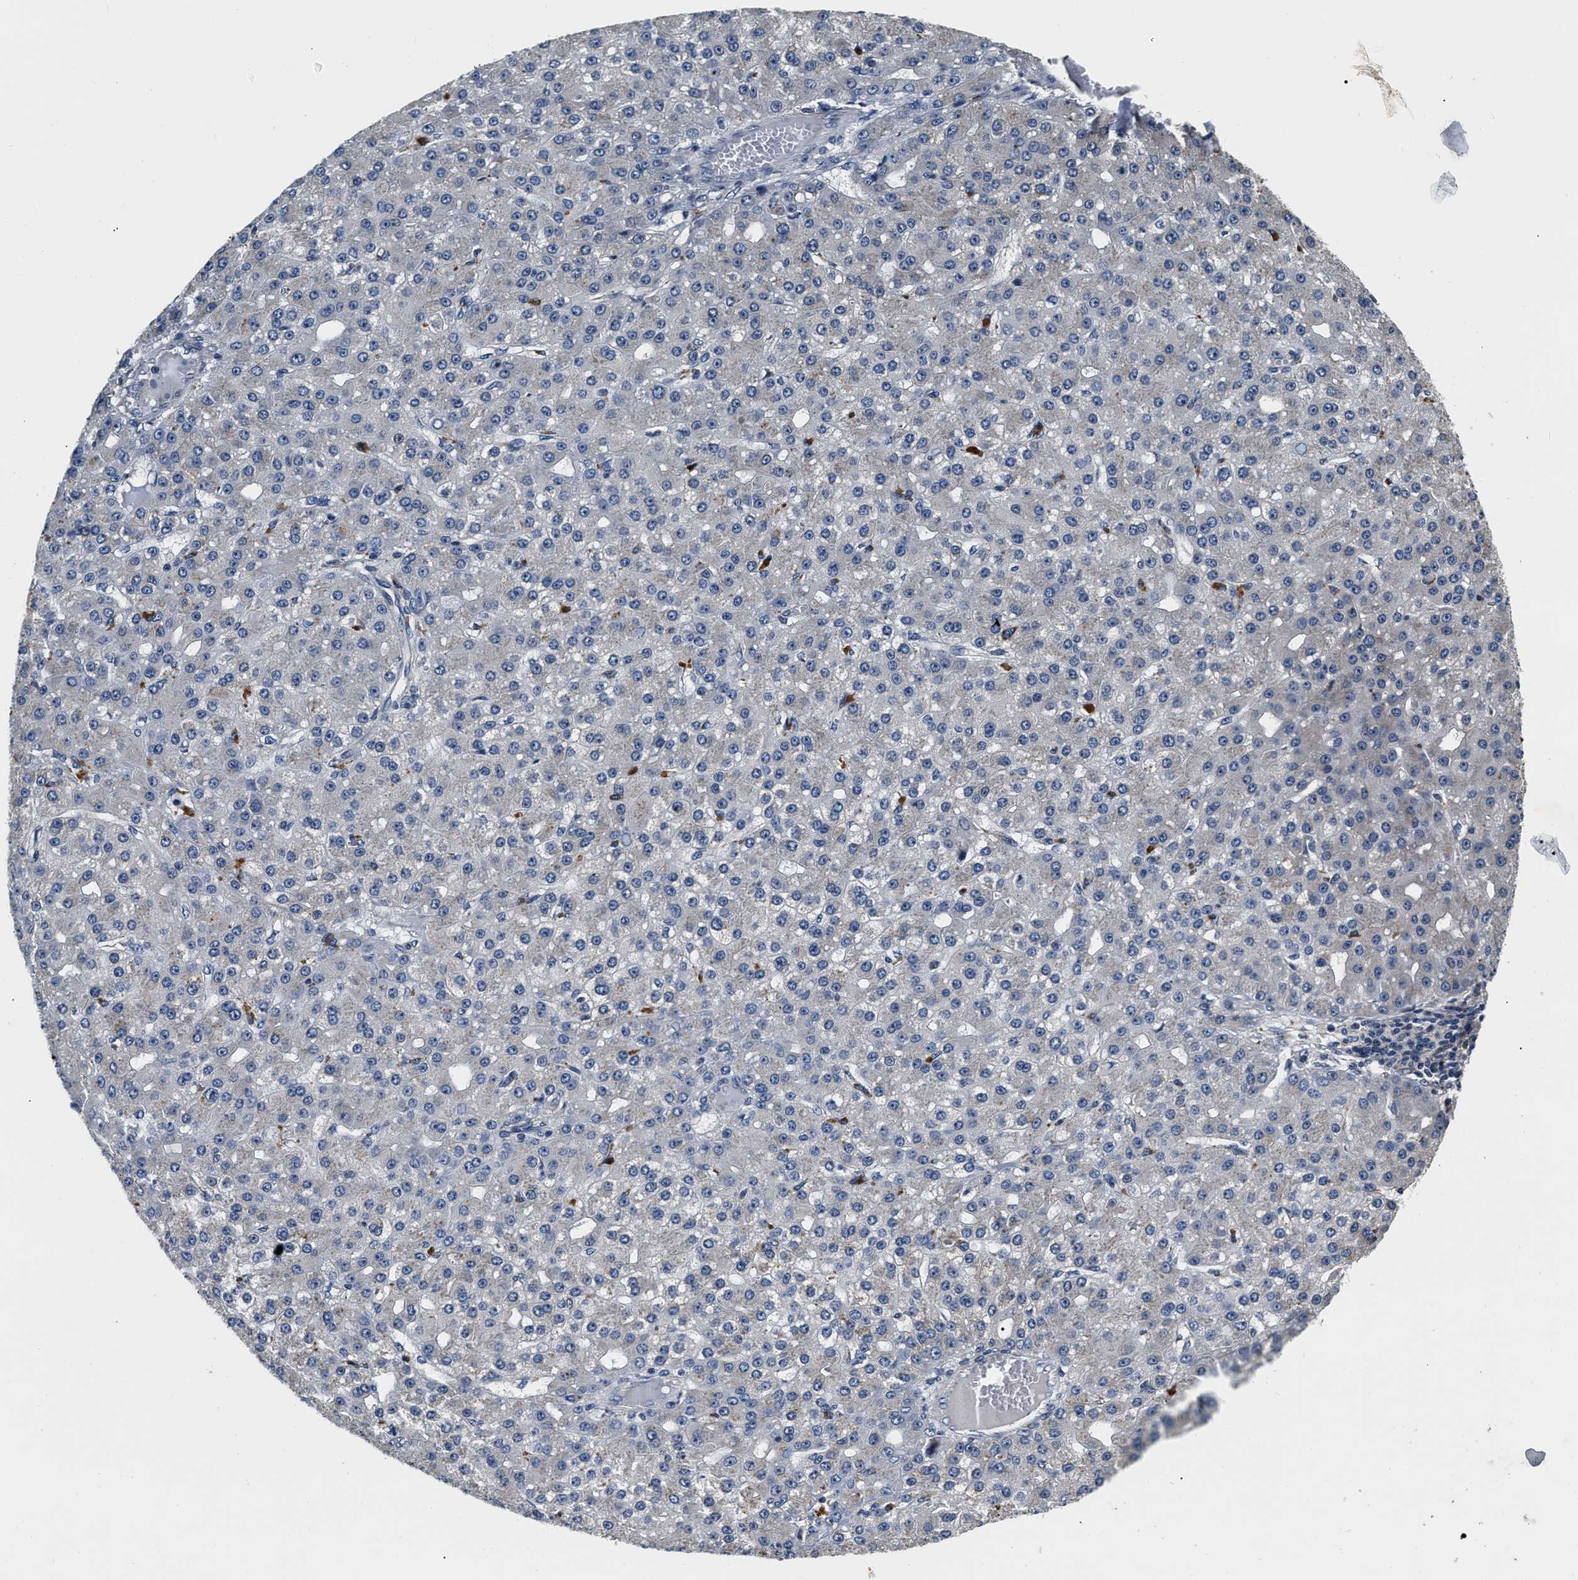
{"staining": {"intensity": "weak", "quantity": "<25%", "location": "cytoplasmic/membranous"}, "tissue": "liver cancer", "cell_type": "Tumor cells", "image_type": "cancer", "snomed": [{"axis": "morphology", "description": "Carcinoma, Hepatocellular, NOS"}, {"axis": "topography", "description": "Liver"}], "caption": "DAB immunohistochemical staining of human liver hepatocellular carcinoma reveals no significant expression in tumor cells.", "gene": "ABCG8", "patient": {"sex": "male", "age": 67}}